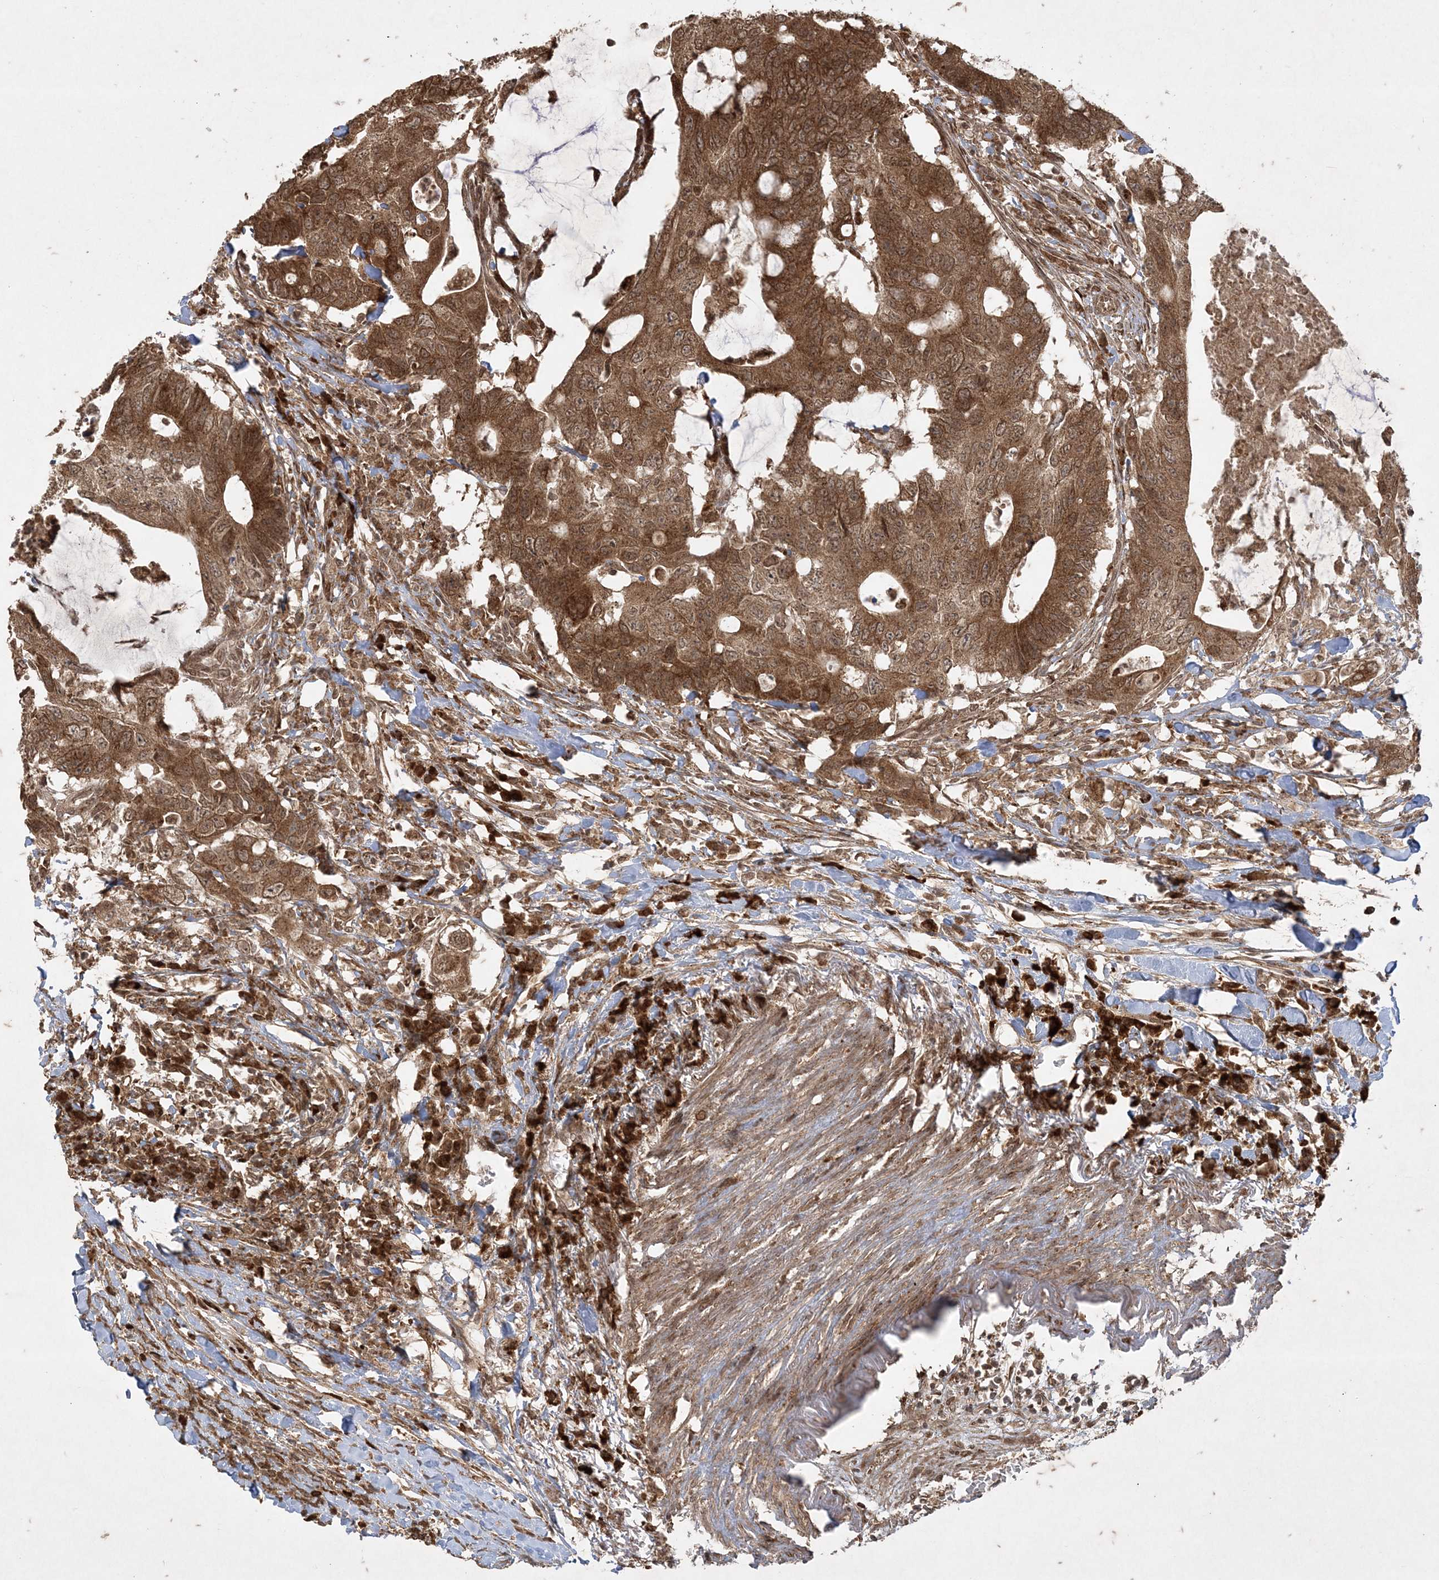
{"staining": {"intensity": "moderate", "quantity": ">75%", "location": "cytoplasmic/membranous"}, "tissue": "colorectal cancer", "cell_type": "Tumor cells", "image_type": "cancer", "snomed": [{"axis": "morphology", "description": "Adenocarcinoma, NOS"}, {"axis": "topography", "description": "Colon"}], "caption": "Immunohistochemistry (IHC) (DAB) staining of colorectal cancer exhibits moderate cytoplasmic/membranous protein positivity in about >75% of tumor cells. (Stains: DAB in brown, nuclei in blue, Microscopy: brightfield microscopy at high magnification).", "gene": "RRAS", "patient": {"sex": "male", "age": 71}}